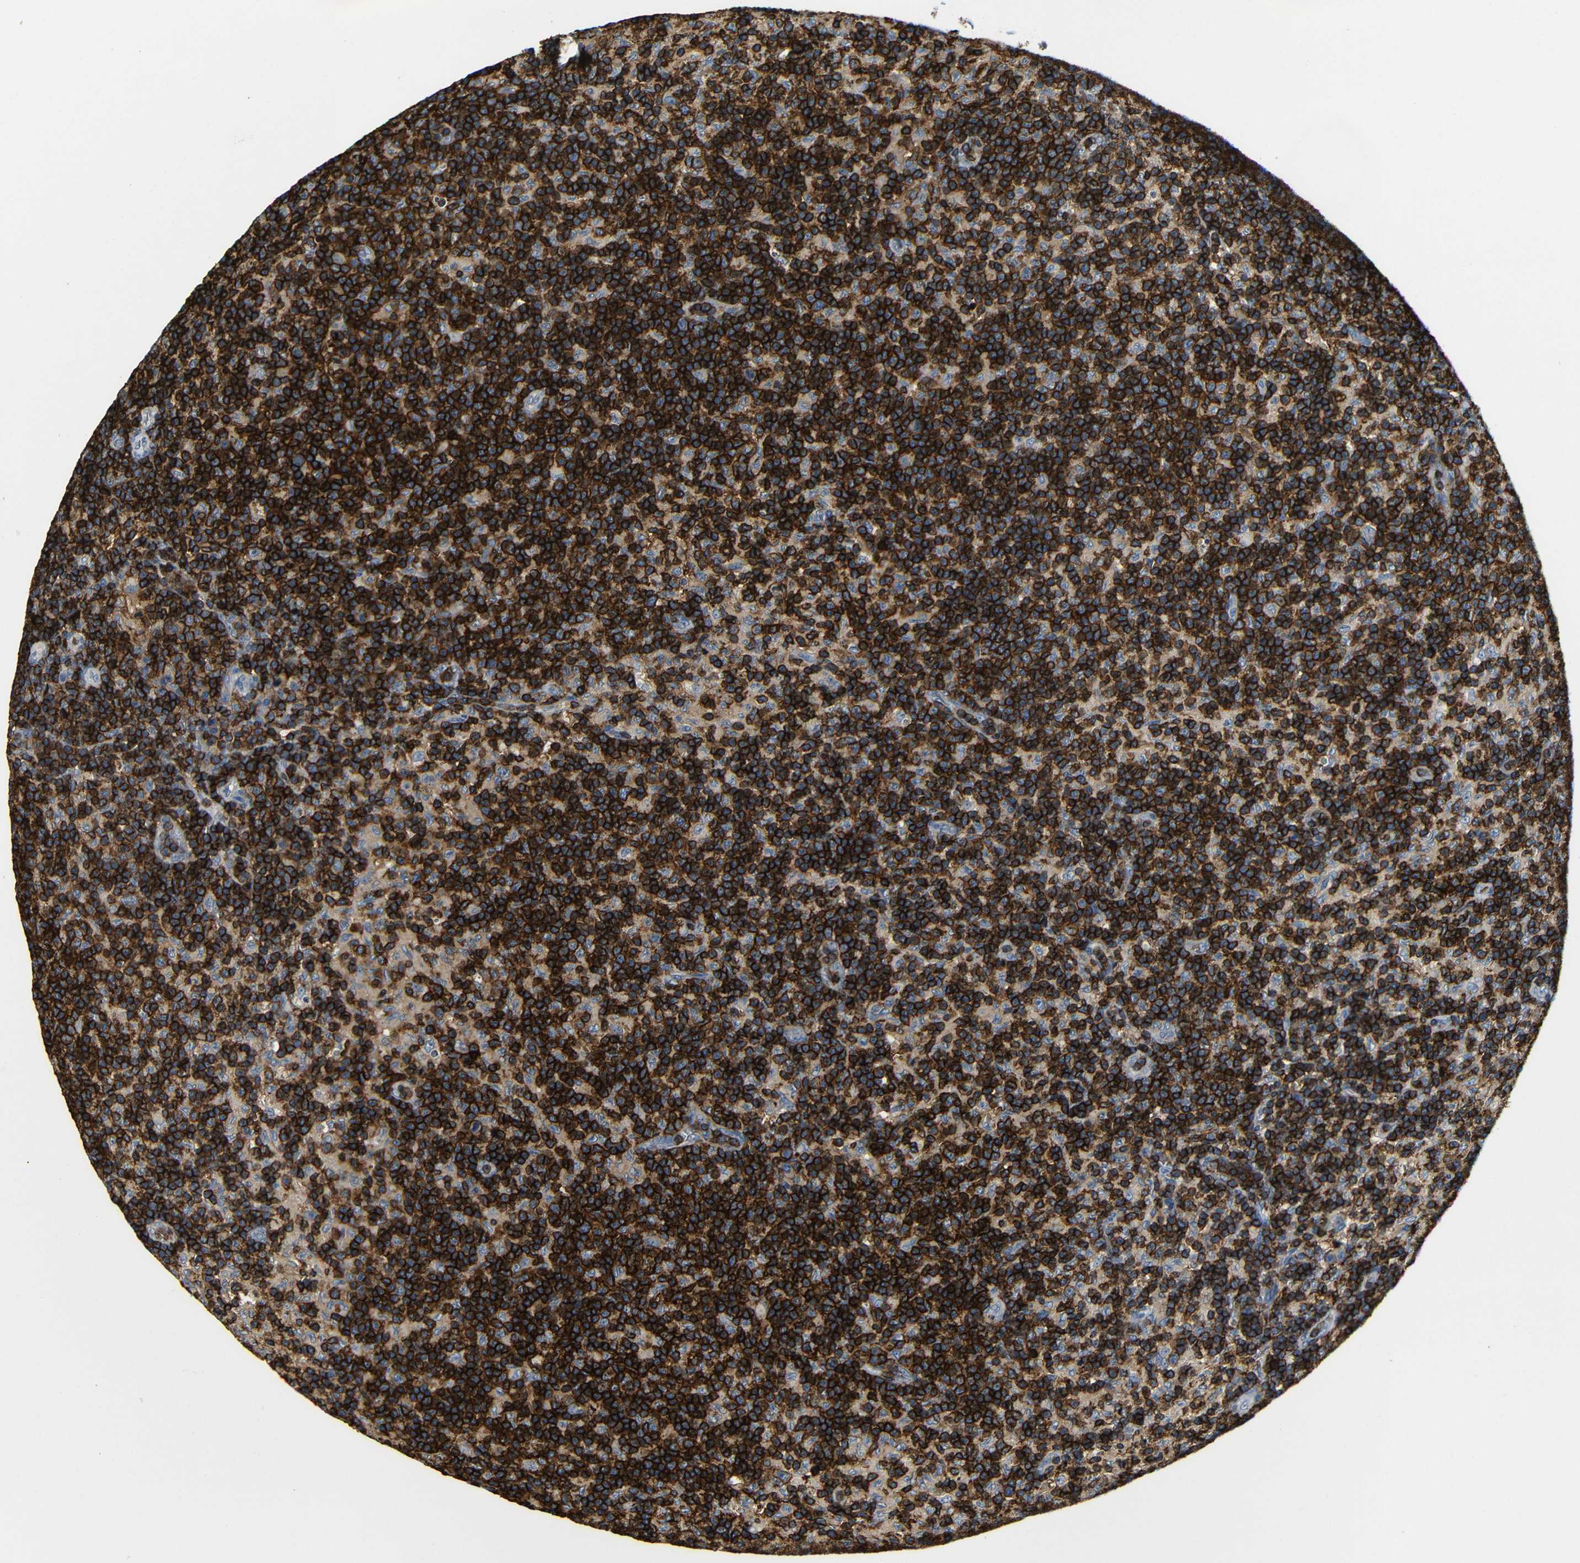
{"staining": {"intensity": "strong", "quantity": ">75%", "location": "cytoplasmic/membranous"}, "tissue": "lymph node", "cell_type": "Germinal center cells", "image_type": "normal", "snomed": [{"axis": "morphology", "description": "Normal tissue, NOS"}, {"axis": "morphology", "description": "Inflammation, NOS"}, {"axis": "topography", "description": "Lymph node"}], "caption": "IHC (DAB (3,3'-diaminobenzidine)) staining of unremarkable human lymph node shows strong cytoplasmic/membranous protein staining in about >75% of germinal center cells. Immunohistochemistry (ihc) stains the protein of interest in brown and the nuclei are stained blue.", "gene": "P2RY12", "patient": {"sex": "male", "age": 55}}